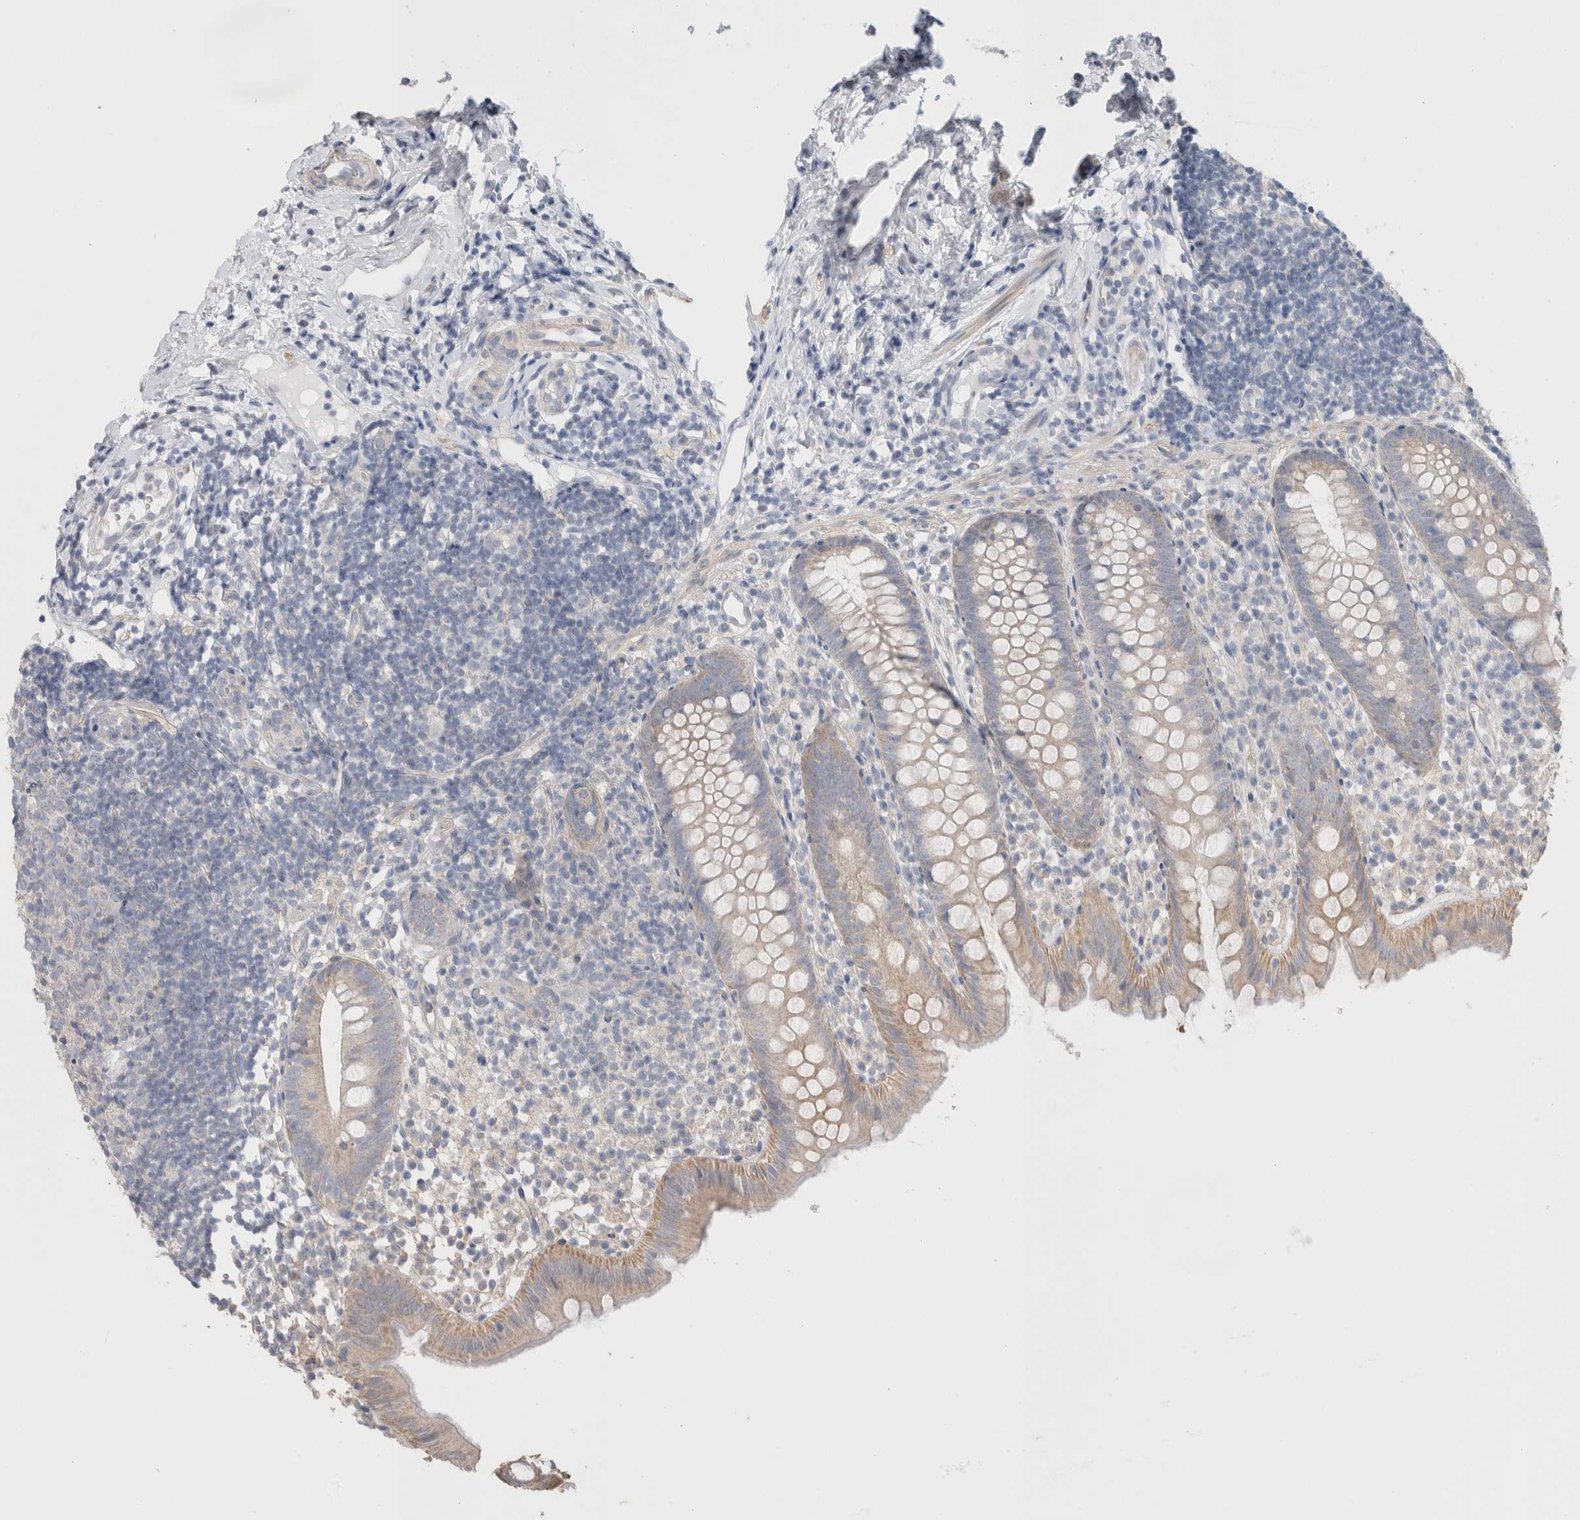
{"staining": {"intensity": "moderate", "quantity": "<25%", "location": "cytoplasmic/membranous"}, "tissue": "appendix", "cell_type": "Glandular cells", "image_type": "normal", "snomed": [{"axis": "morphology", "description": "Normal tissue, NOS"}, {"axis": "topography", "description": "Appendix"}], "caption": "Moderate cytoplasmic/membranous expression for a protein is identified in about <25% of glandular cells of unremarkable appendix using immunohistochemistry (IHC).", "gene": "DMD", "patient": {"sex": "female", "age": 20}}